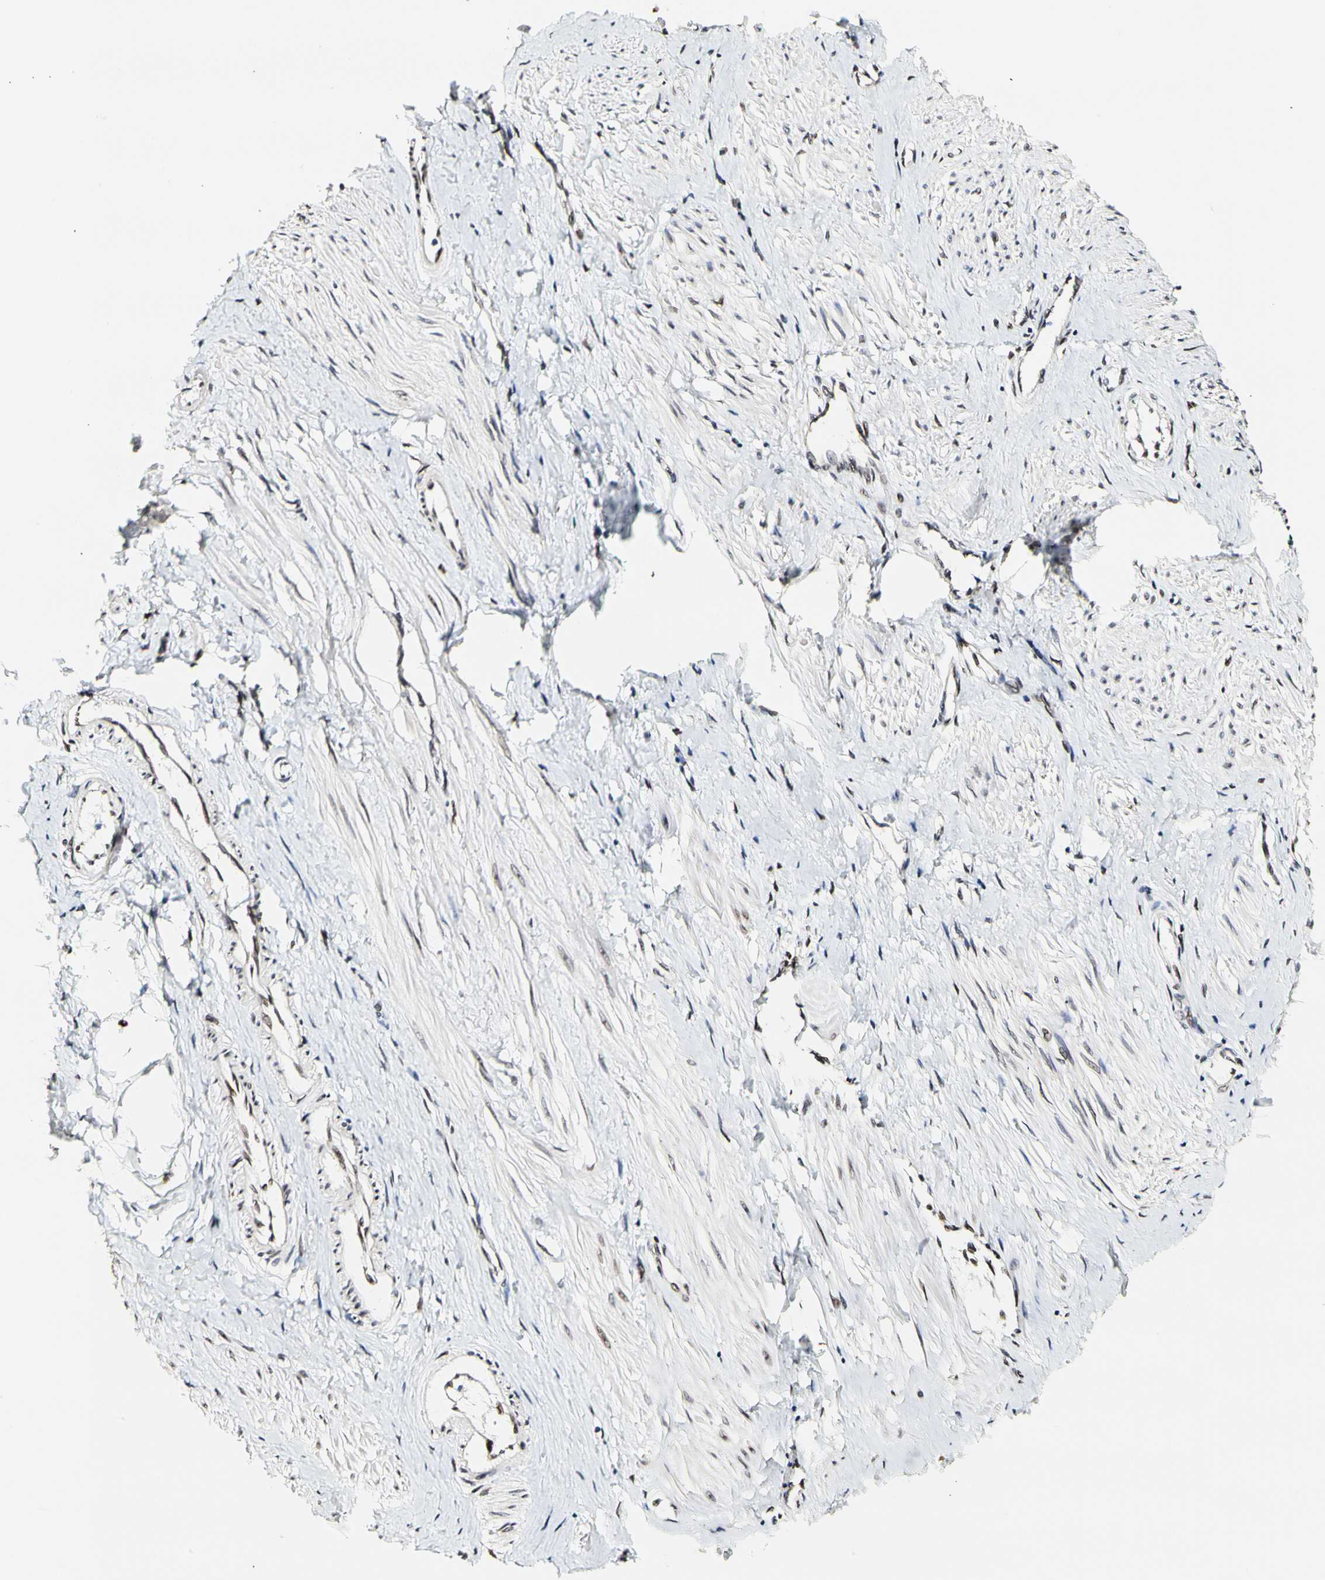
{"staining": {"intensity": "moderate", "quantity": "<25%", "location": "nuclear"}, "tissue": "smooth muscle", "cell_type": "Smooth muscle cells", "image_type": "normal", "snomed": [{"axis": "morphology", "description": "Normal tissue, NOS"}, {"axis": "topography", "description": "Smooth muscle"}, {"axis": "topography", "description": "Uterus"}], "caption": "This photomicrograph shows normal smooth muscle stained with IHC to label a protein in brown. The nuclear of smooth muscle cells show moderate positivity for the protein. Nuclei are counter-stained blue.", "gene": "NFIA", "patient": {"sex": "female", "age": 39}}